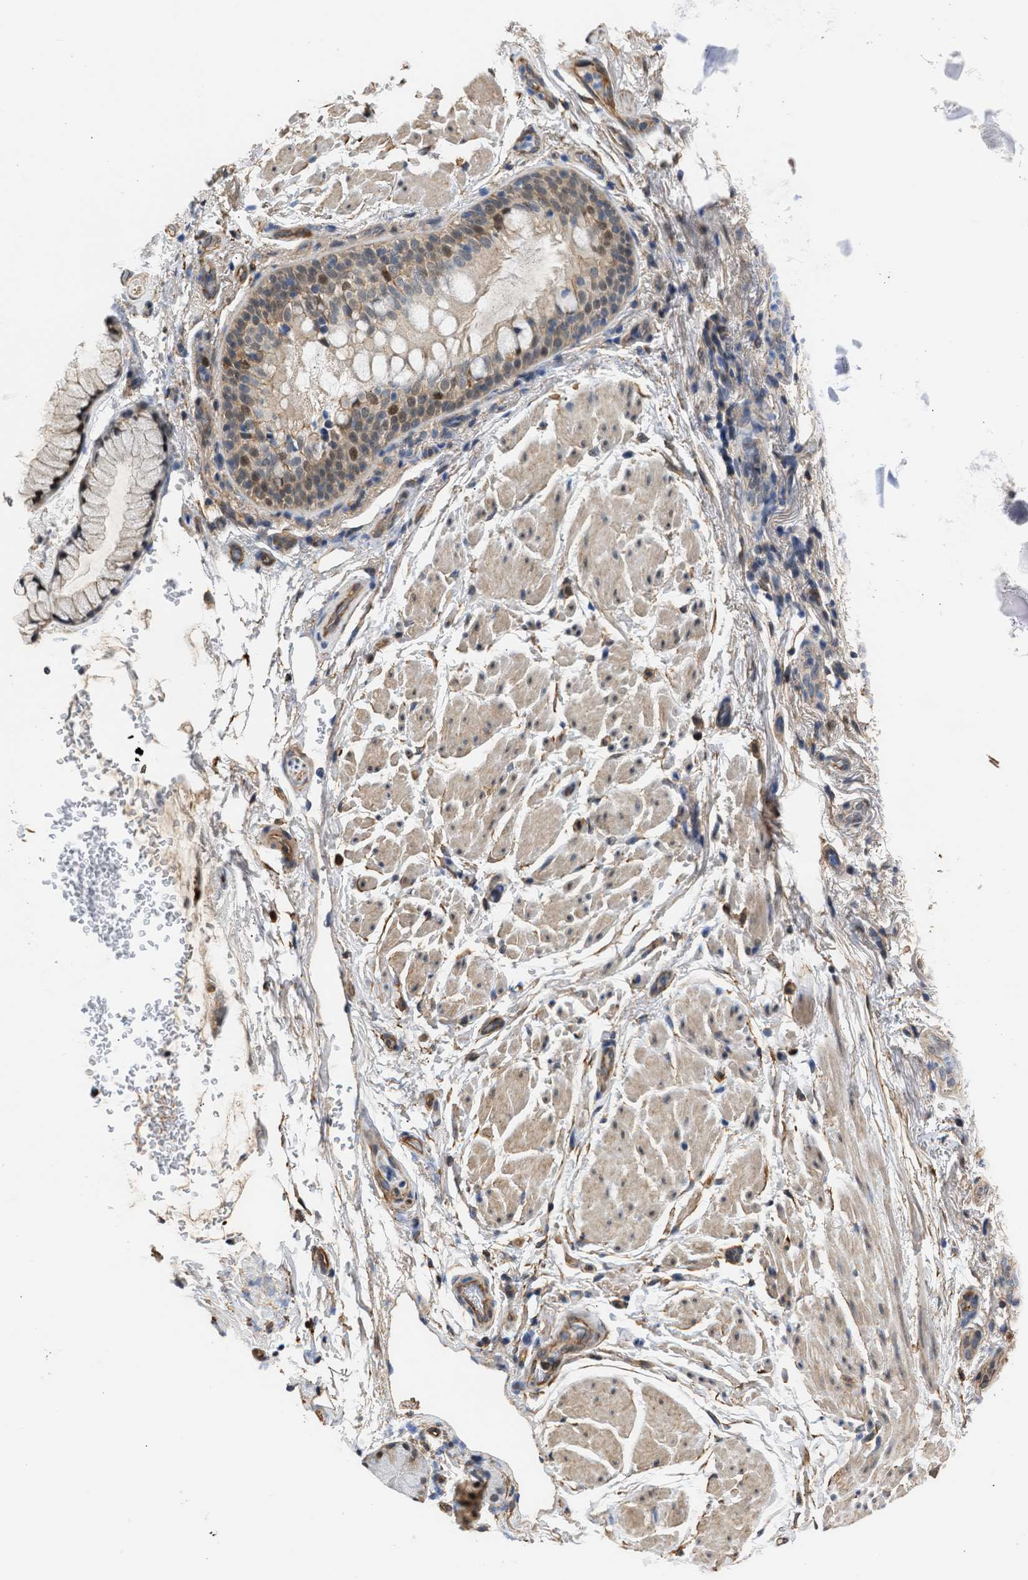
{"staining": {"intensity": "moderate", "quantity": ">75%", "location": "cytoplasmic/membranous,nuclear"}, "tissue": "bronchus", "cell_type": "Respiratory epithelial cells", "image_type": "normal", "snomed": [{"axis": "morphology", "description": "Normal tissue, NOS"}, {"axis": "morphology", "description": "Inflammation, NOS"}, {"axis": "topography", "description": "Cartilage tissue"}, {"axis": "topography", "description": "Bronchus"}], "caption": "Immunohistochemical staining of normal bronchus displays medium levels of moderate cytoplasmic/membranous,nuclear positivity in about >75% of respiratory epithelial cells.", "gene": "MAS1L", "patient": {"sex": "male", "age": 77}}